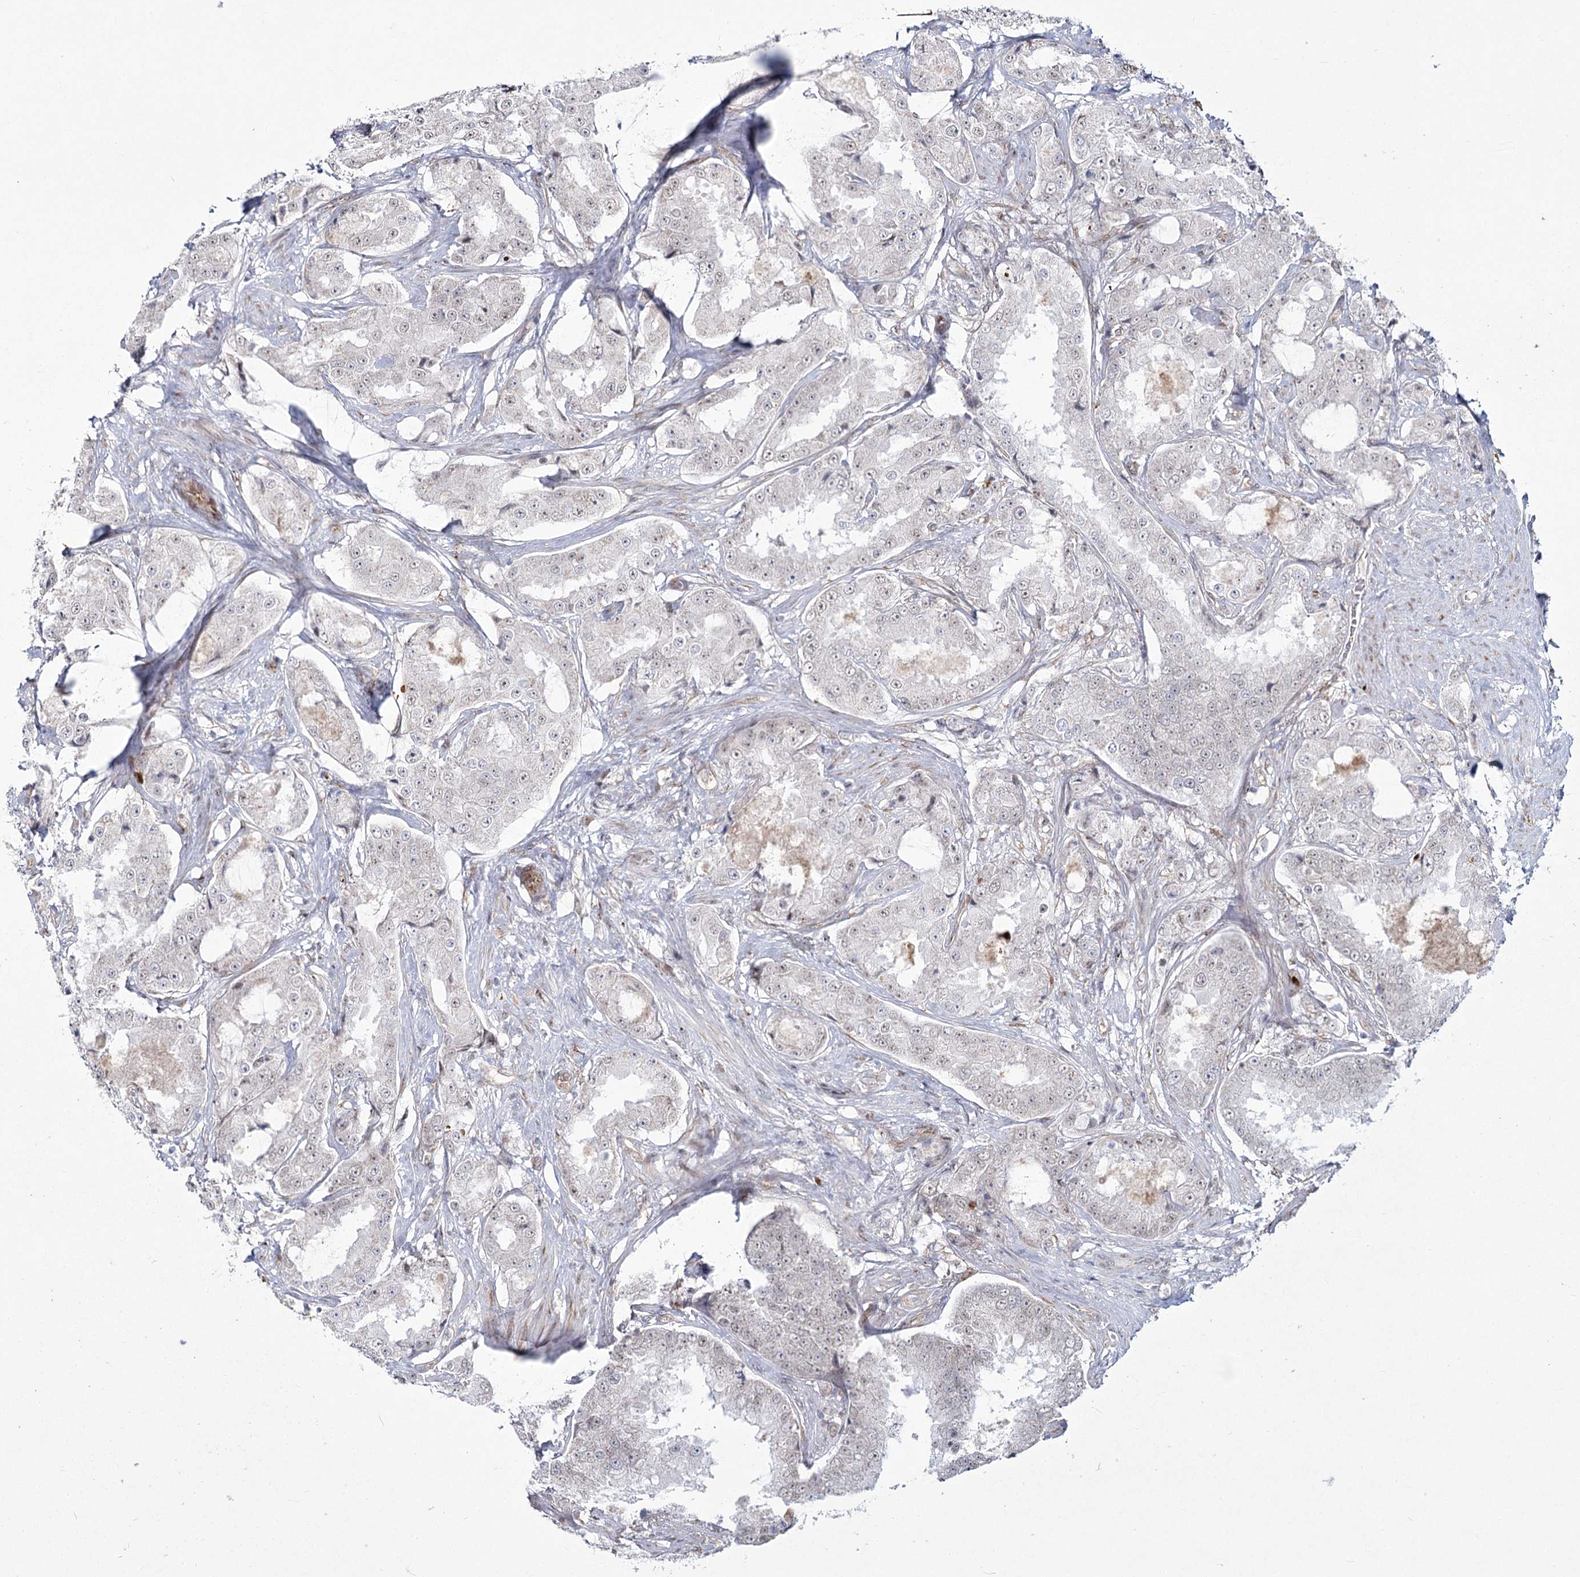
{"staining": {"intensity": "negative", "quantity": "none", "location": "none"}, "tissue": "prostate cancer", "cell_type": "Tumor cells", "image_type": "cancer", "snomed": [{"axis": "morphology", "description": "Adenocarcinoma, High grade"}, {"axis": "topography", "description": "Prostate"}], "caption": "Immunohistochemical staining of human adenocarcinoma (high-grade) (prostate) demonstrates no significant staining in tumor cells.", "gene": "YBX3", "patient": {"sex": "male", "age": 73}}